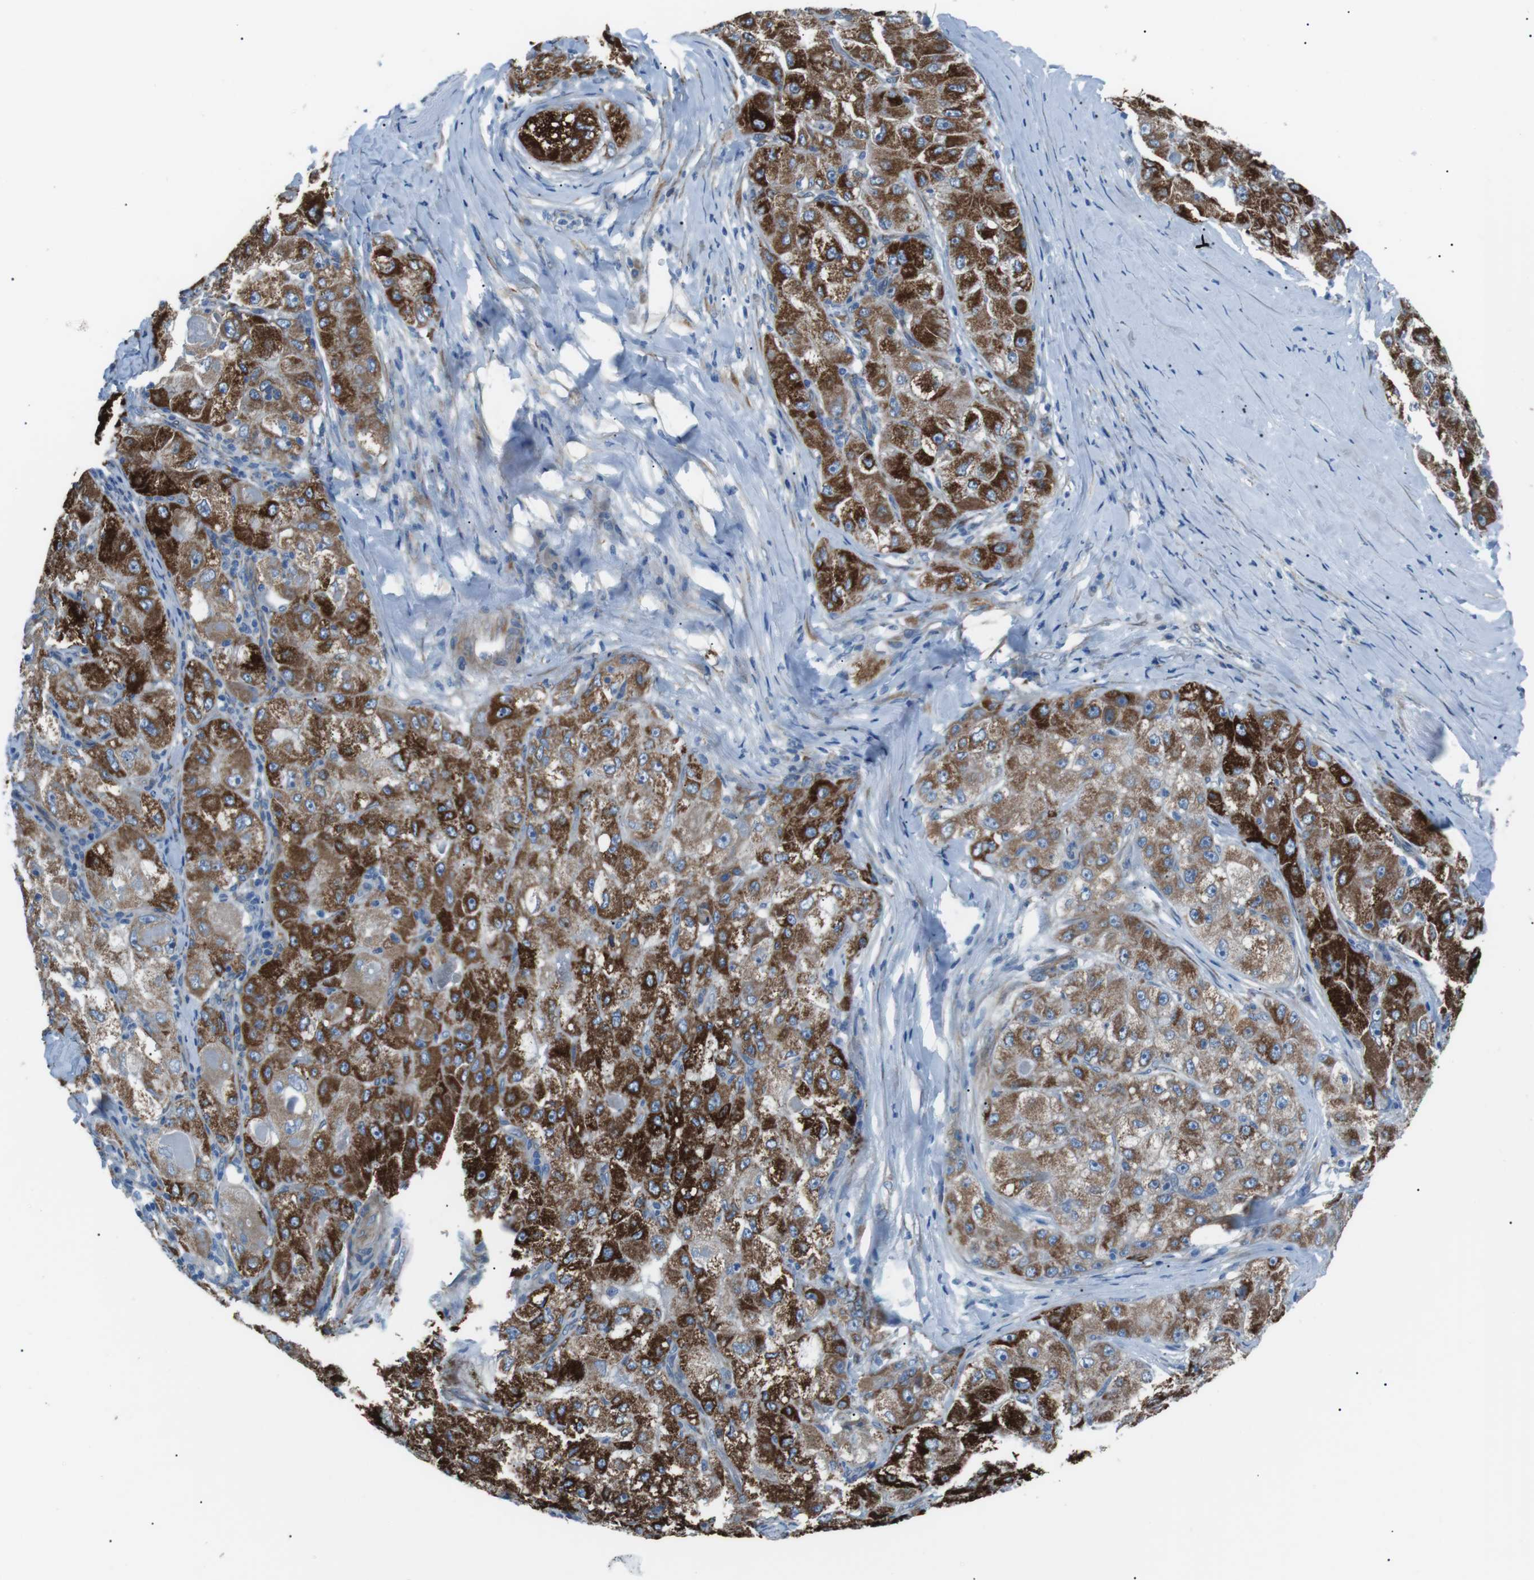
{"staining": {"intensity": "strong", "quantity": ">75%", "location": "cytoplasmic/membranous"}, "tissue": "liver cancer", "cell_type": "Tumor cells", "image_type": "cancer", "snomed": [{"axis": "morphology", "description": "Carcinoma, Hepatocellular, NOS"}, {"axis": "topography", "description": "Liver"}], "caption": "A histopathology image showing strong cytoplasmic/membranous positivity in approximately >75% of tumor cells in liver cancer (hepatocellular carcinoma), as visualized by brown immunohistochemical staining.", "gene": "MTARC2", "patient": {"sex": "male", "age": 80}}